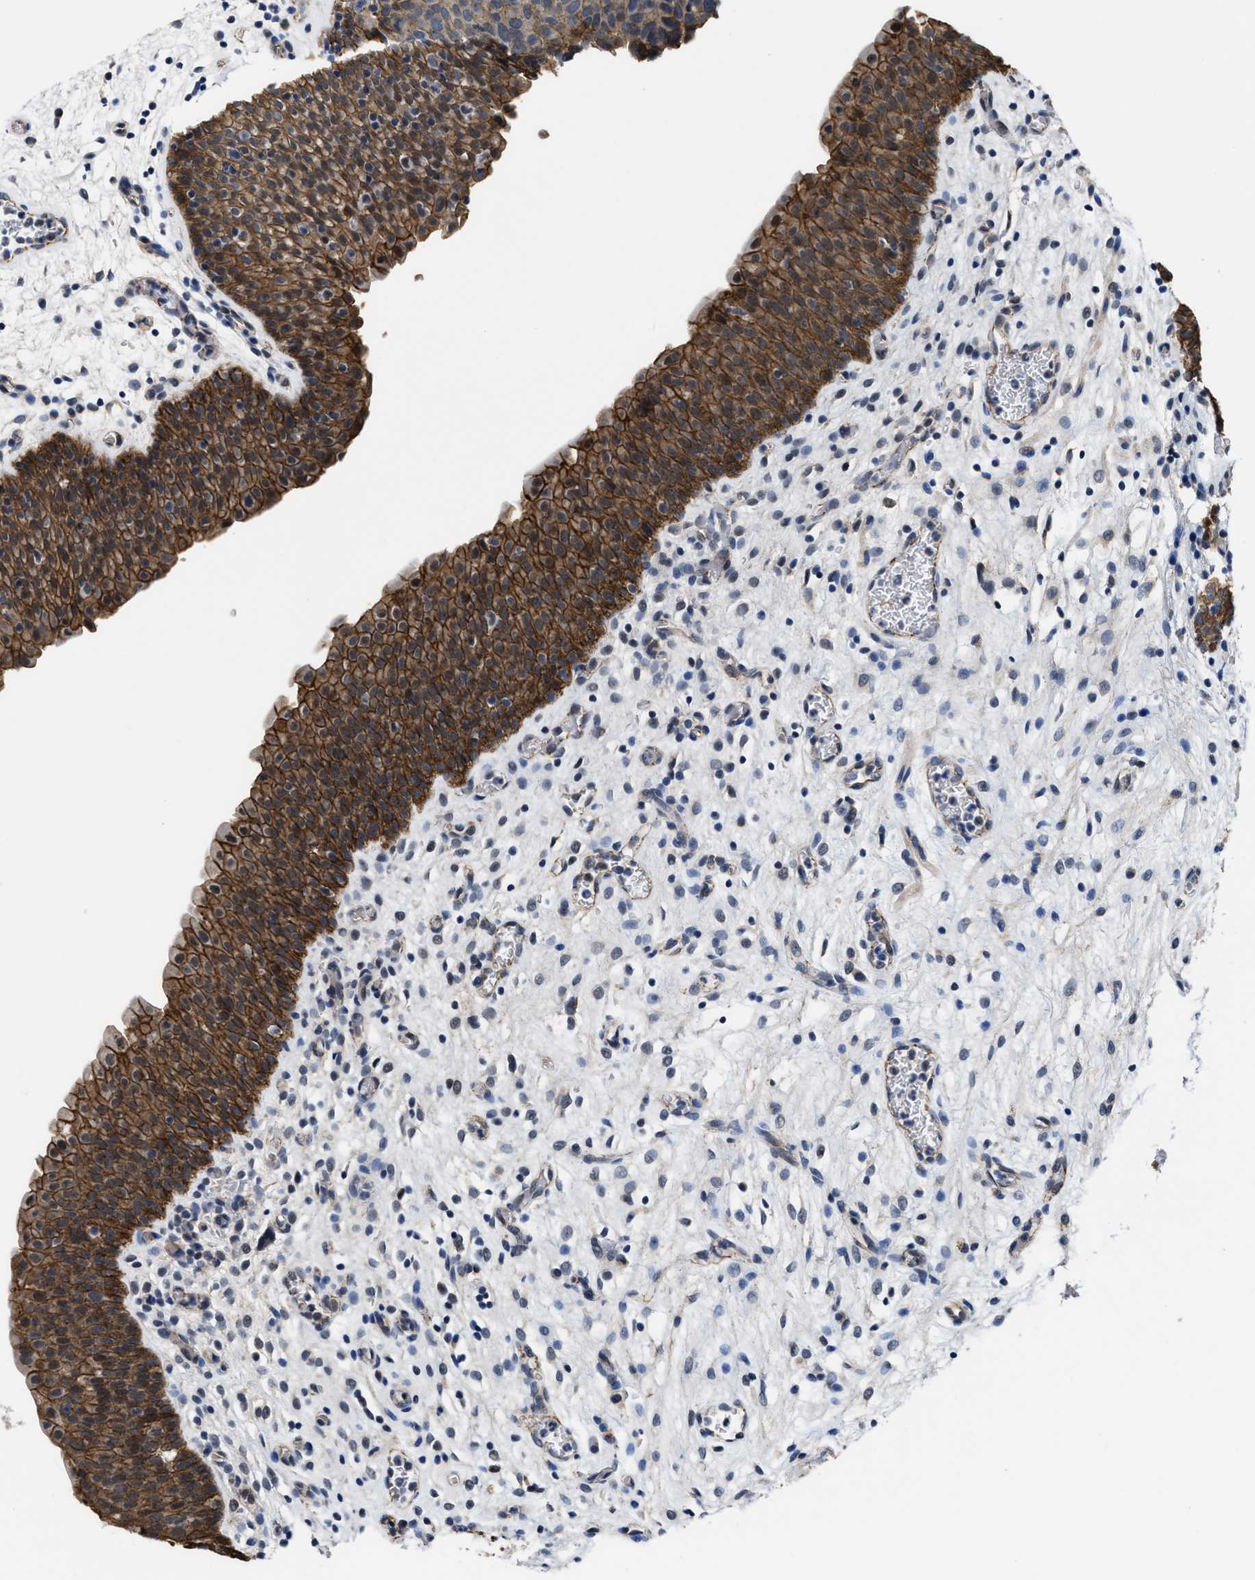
{"staining": {"intensity": "strong", "quantity": ">75%", "location": "cytoplasmic/membranous"}, "tissue": "urinary bladder", "cell_type": "Urothelial cells", "image_type": "normal", "snomed": [{"axis": "morphology", "description": "Normal tissue, NOS"}, {"axis": "topography", "description": "Urinary bladder"}], "caption": "Immunohistochemical staining of normal urinary bladder shows high levels of strong cytoplasmic/membranous positivity in about >75% of urothelial cells.", "gene": "GHITM", "patient": {"sex": "male", "age": 37}}